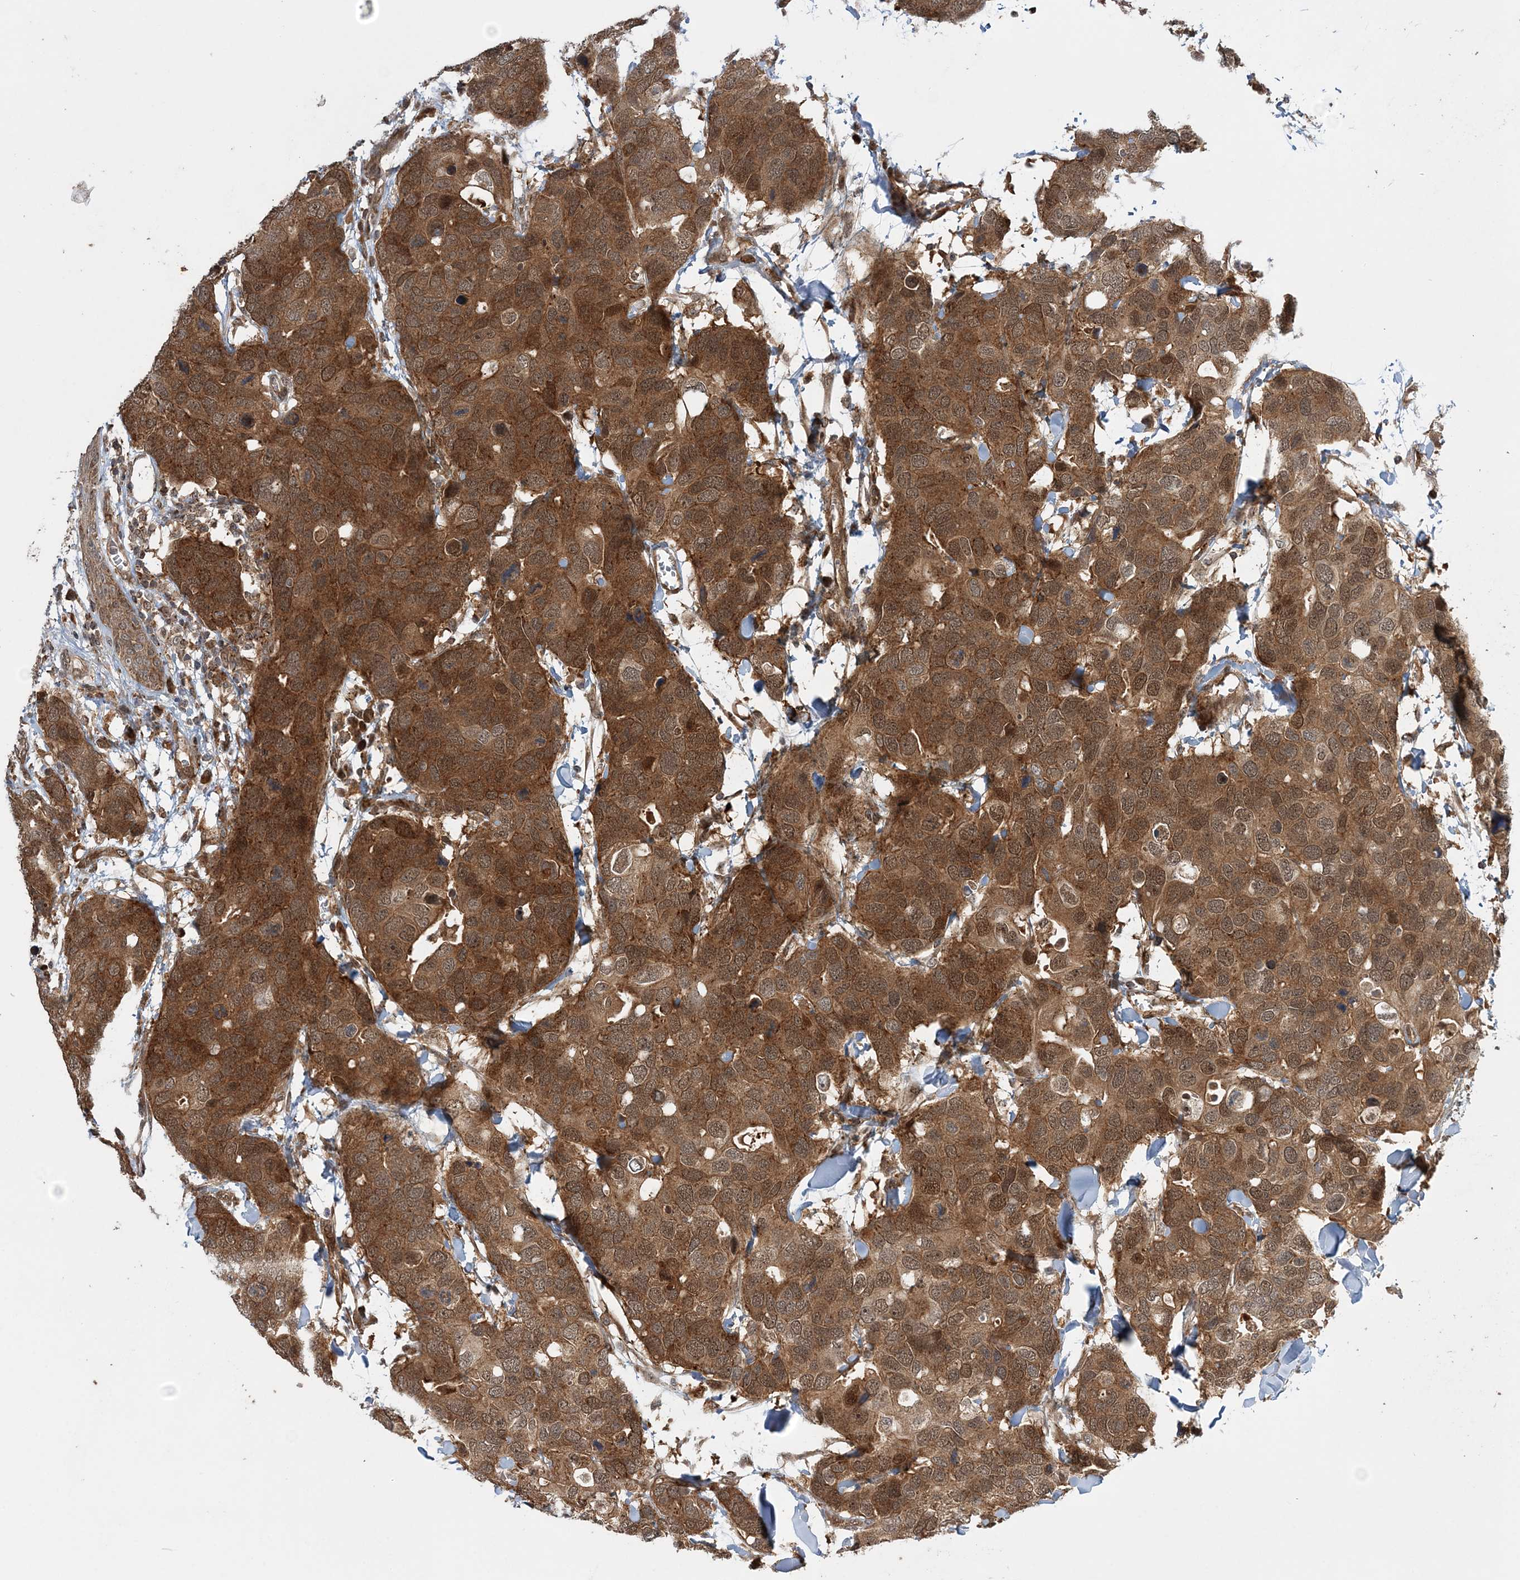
{"staining": {"intensity": "strong", "quantity": ">75%", "location": "cytoplasmic/membranous,nuclear"}, "tissue": "breast cancer", "cell_type": "Tumor cells", "image_type": "cancer", "snomed": [{"axis": "morphology", "description": "Duct carcinoma"}, {"axis": "topography", "description": "Breast"}], "caption": "Immunohistochemical staining of invasive ductal carcinoma (breast) reveals strong cytoplasmic/membranous and nuclear protein expression in about >75% of tumor cells.", "gene": "UBTD2", "patient": {"sex": "female", "age": 83}}